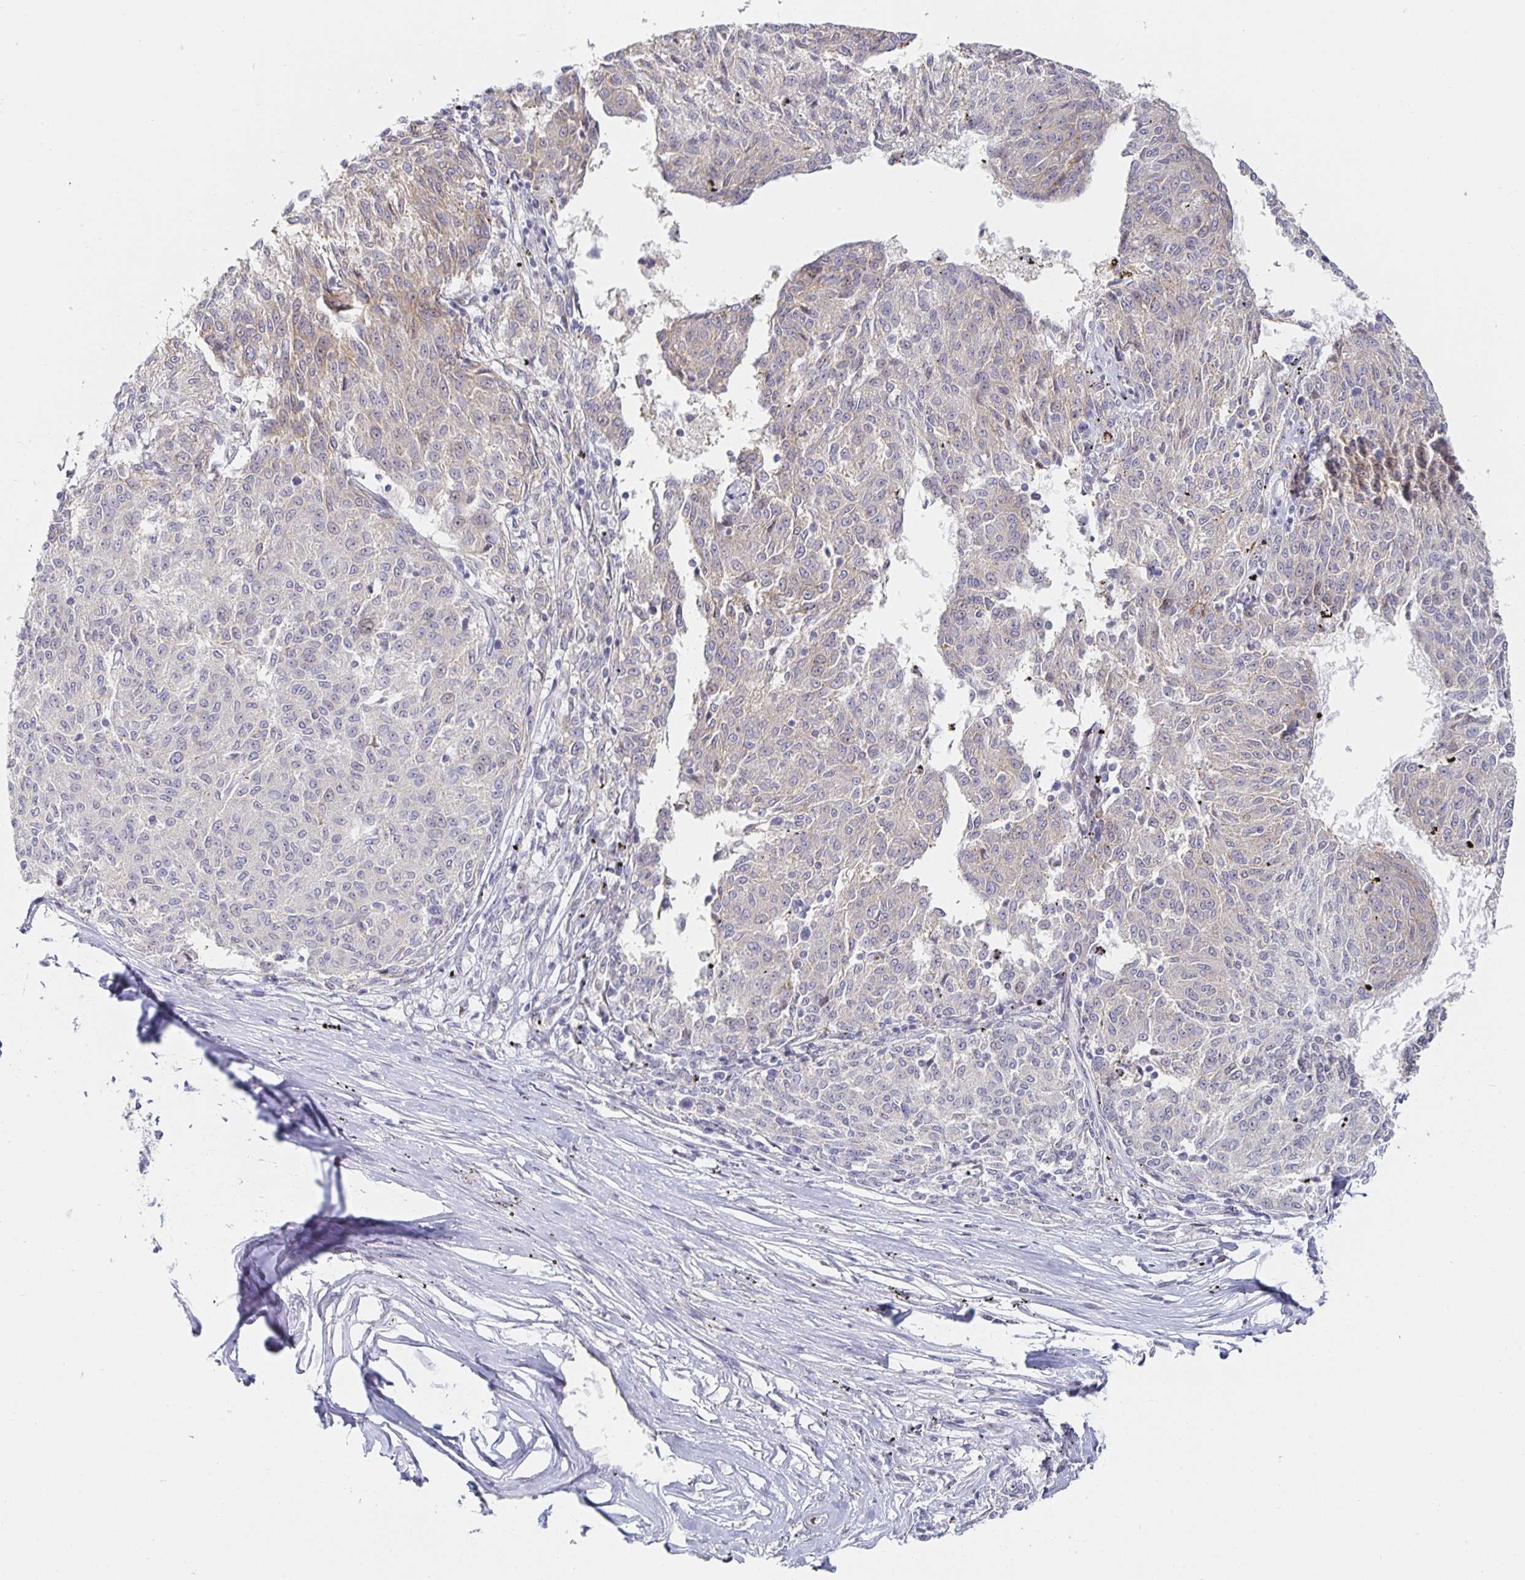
{"staining": {"intensity": "negative", "quantity": "none", "location": "none"}, "tissue": "melanoma", "cell_type": "Tumor cells", "image_type": "cancer", "snomed": [{"axis": "morphology", "description": "Malignant melanoma, NOS"}, {"axis": "topography", "description": "Skin"}], "caption": "DAB immunohistochemical staining of malignant melanoma exhibits no significant positivity in tumor cells.", "gene": "S100G", "patient": {"sex": "female", "age": 72}}